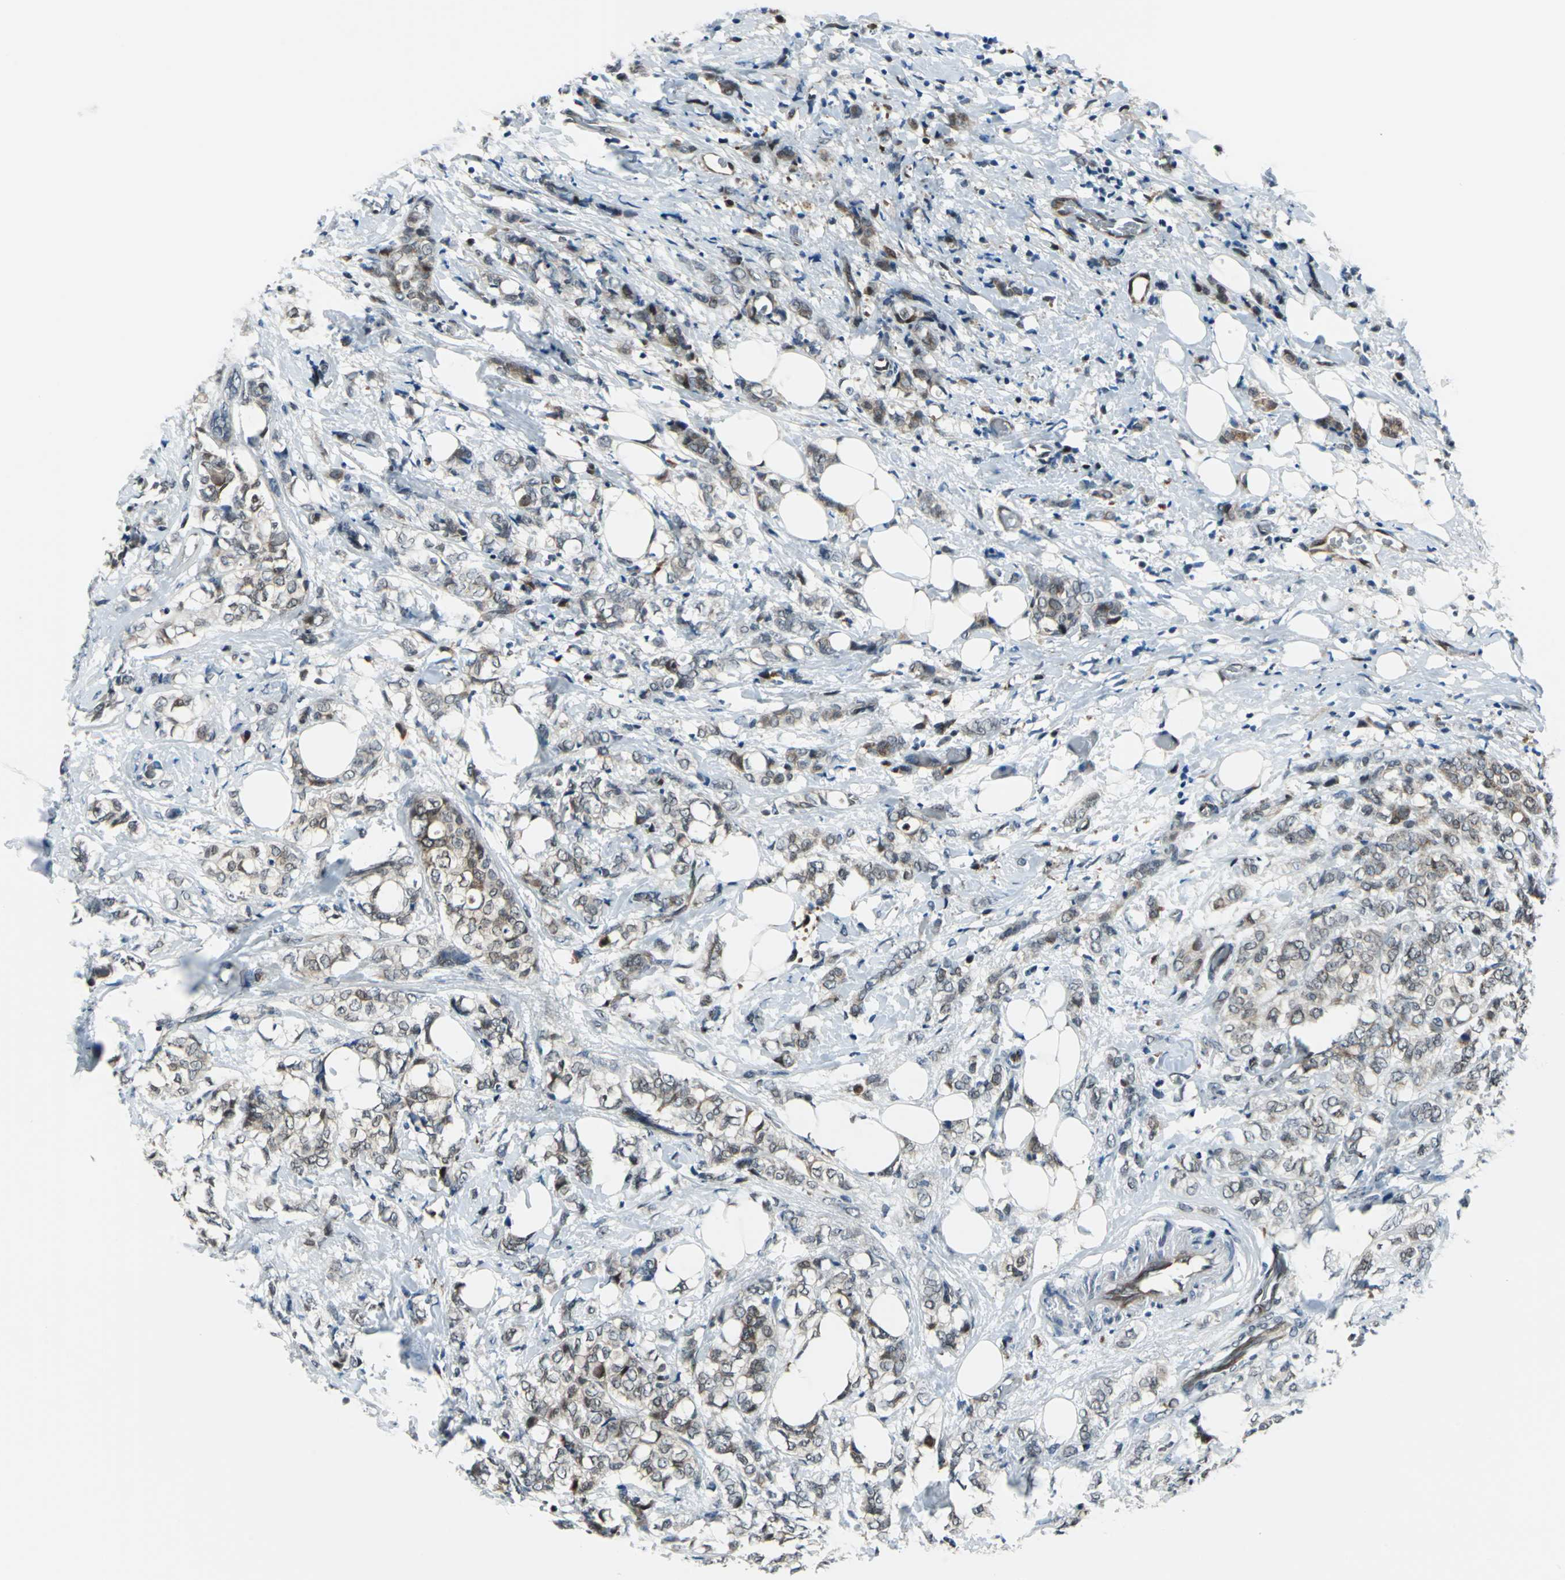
{"staining": {"intensity": "moderate", "quantity": "25%-75%", "location": "cytoplasmic/membranous"}, "tissue": "breast cancer", "cell_type": "Tumor cells", "image_type": "cancer", "snomed": [{"axis": "morphology", "description": "Lobular carcinoma"}, {"axis": "topography", "description": "Breast"}], "caption": "Immunohistochemistry of human breast lobular carcinoma demonstrates medium levels of moderate cytoplasmic/membranous staining in approximately 25%-75% of tumor cells. Nuclei are stained in blue.", "gene": "POLR3K", "patient": {"sex": "female", "age": 60}}